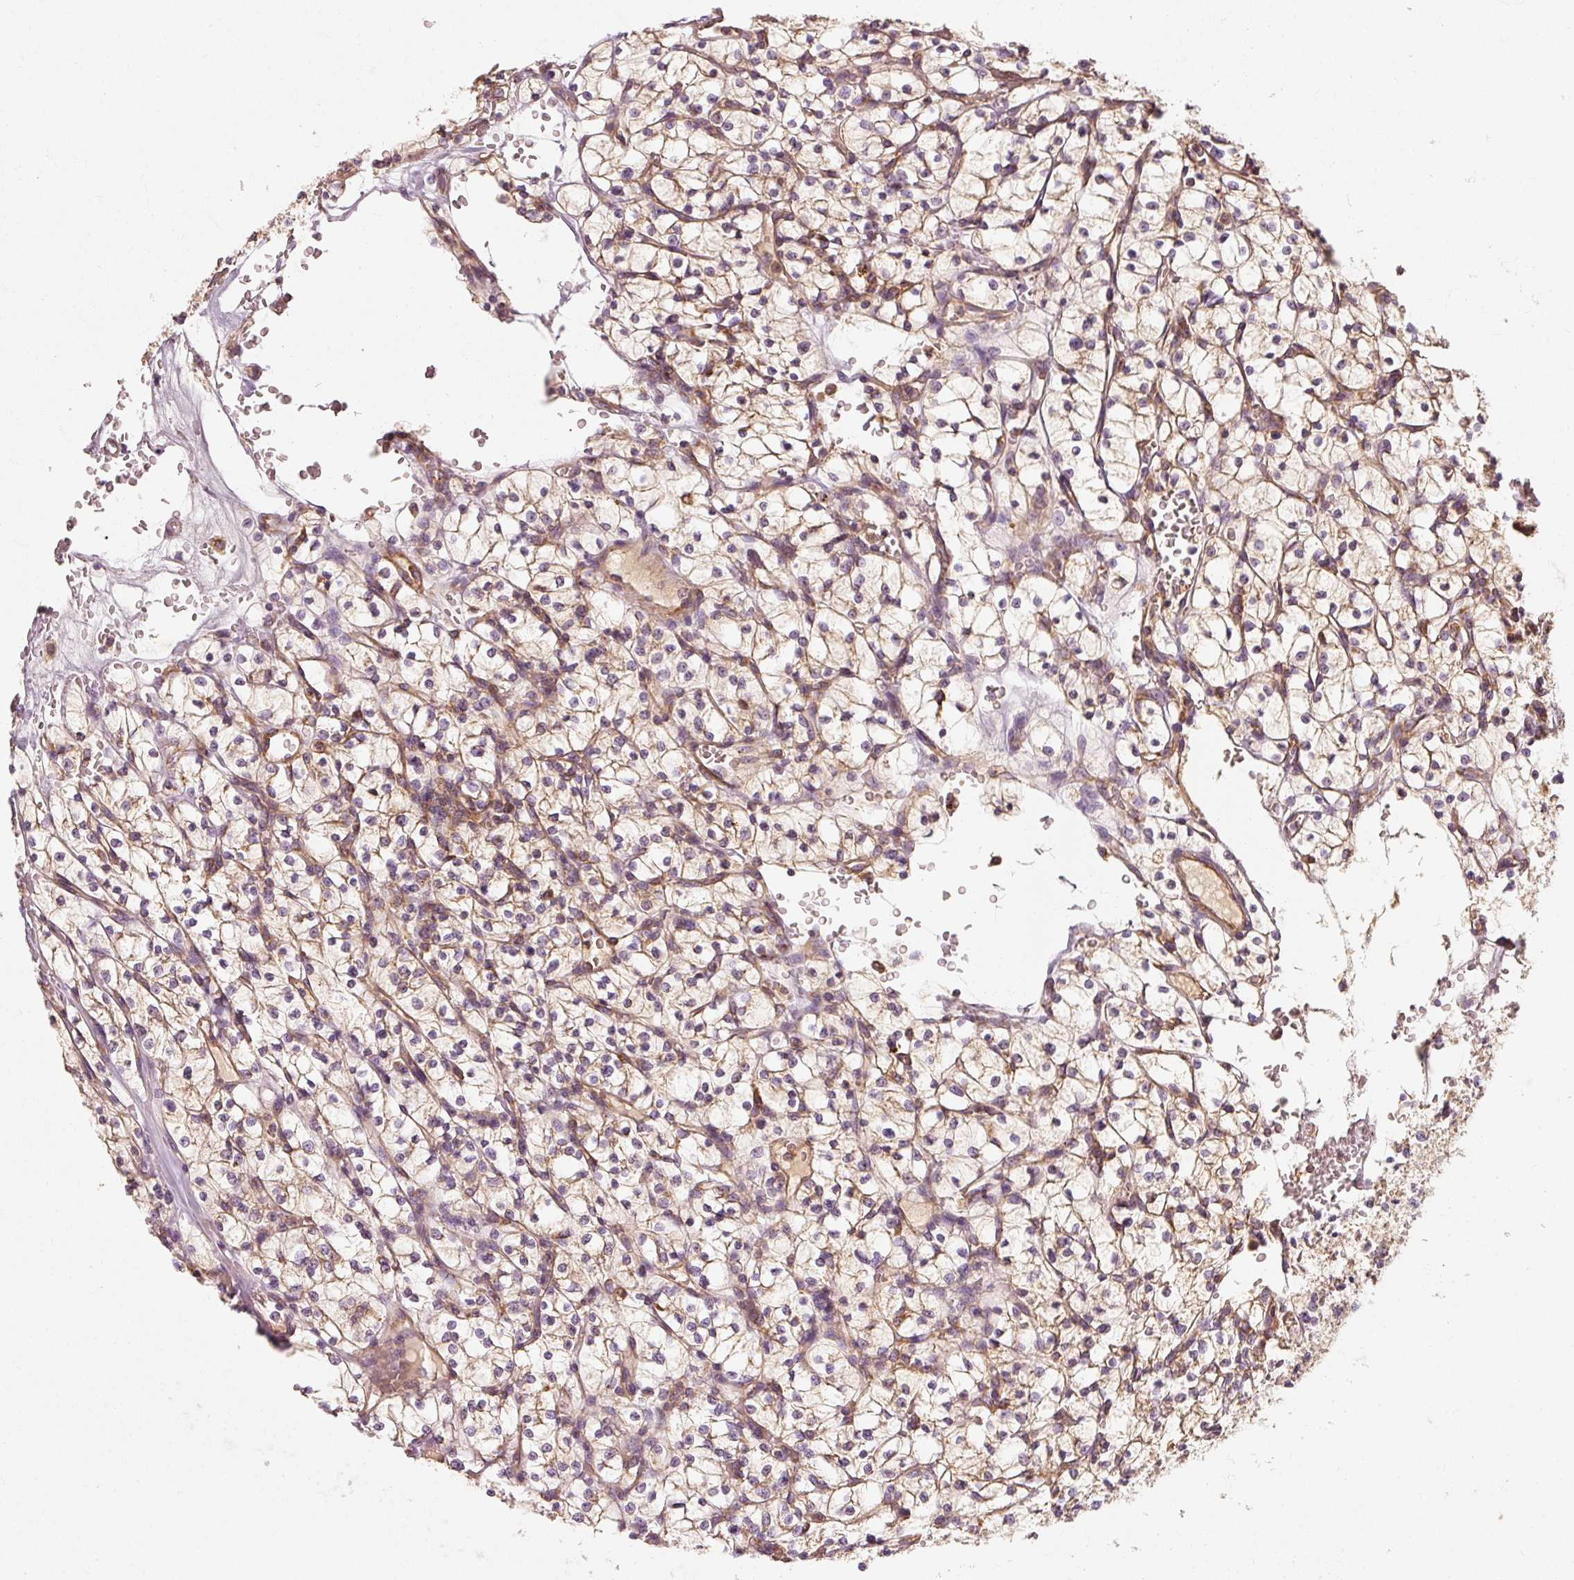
{"staining": {"intensity": "weak", "quantity": ">75%", "location": "cytoplasmic/membranous"}, "tissue": "renal cancer", "cell_type": "Tumor cells", "image_type": "cancer", "snomed": [{"axis": "morphology", "description": "Adenocarcinoma, NOS"}, {"axis": "topography", "description": "Kidney"}], "caption": "Human renal cancer (adenocarcinoma) stained for a protein (brown) shows weak cytoplasmic/membranous positive staining in about >75% of tumor cells.", "gene": "TOMM40", "patient": {"sex": "female", "age": 64}}